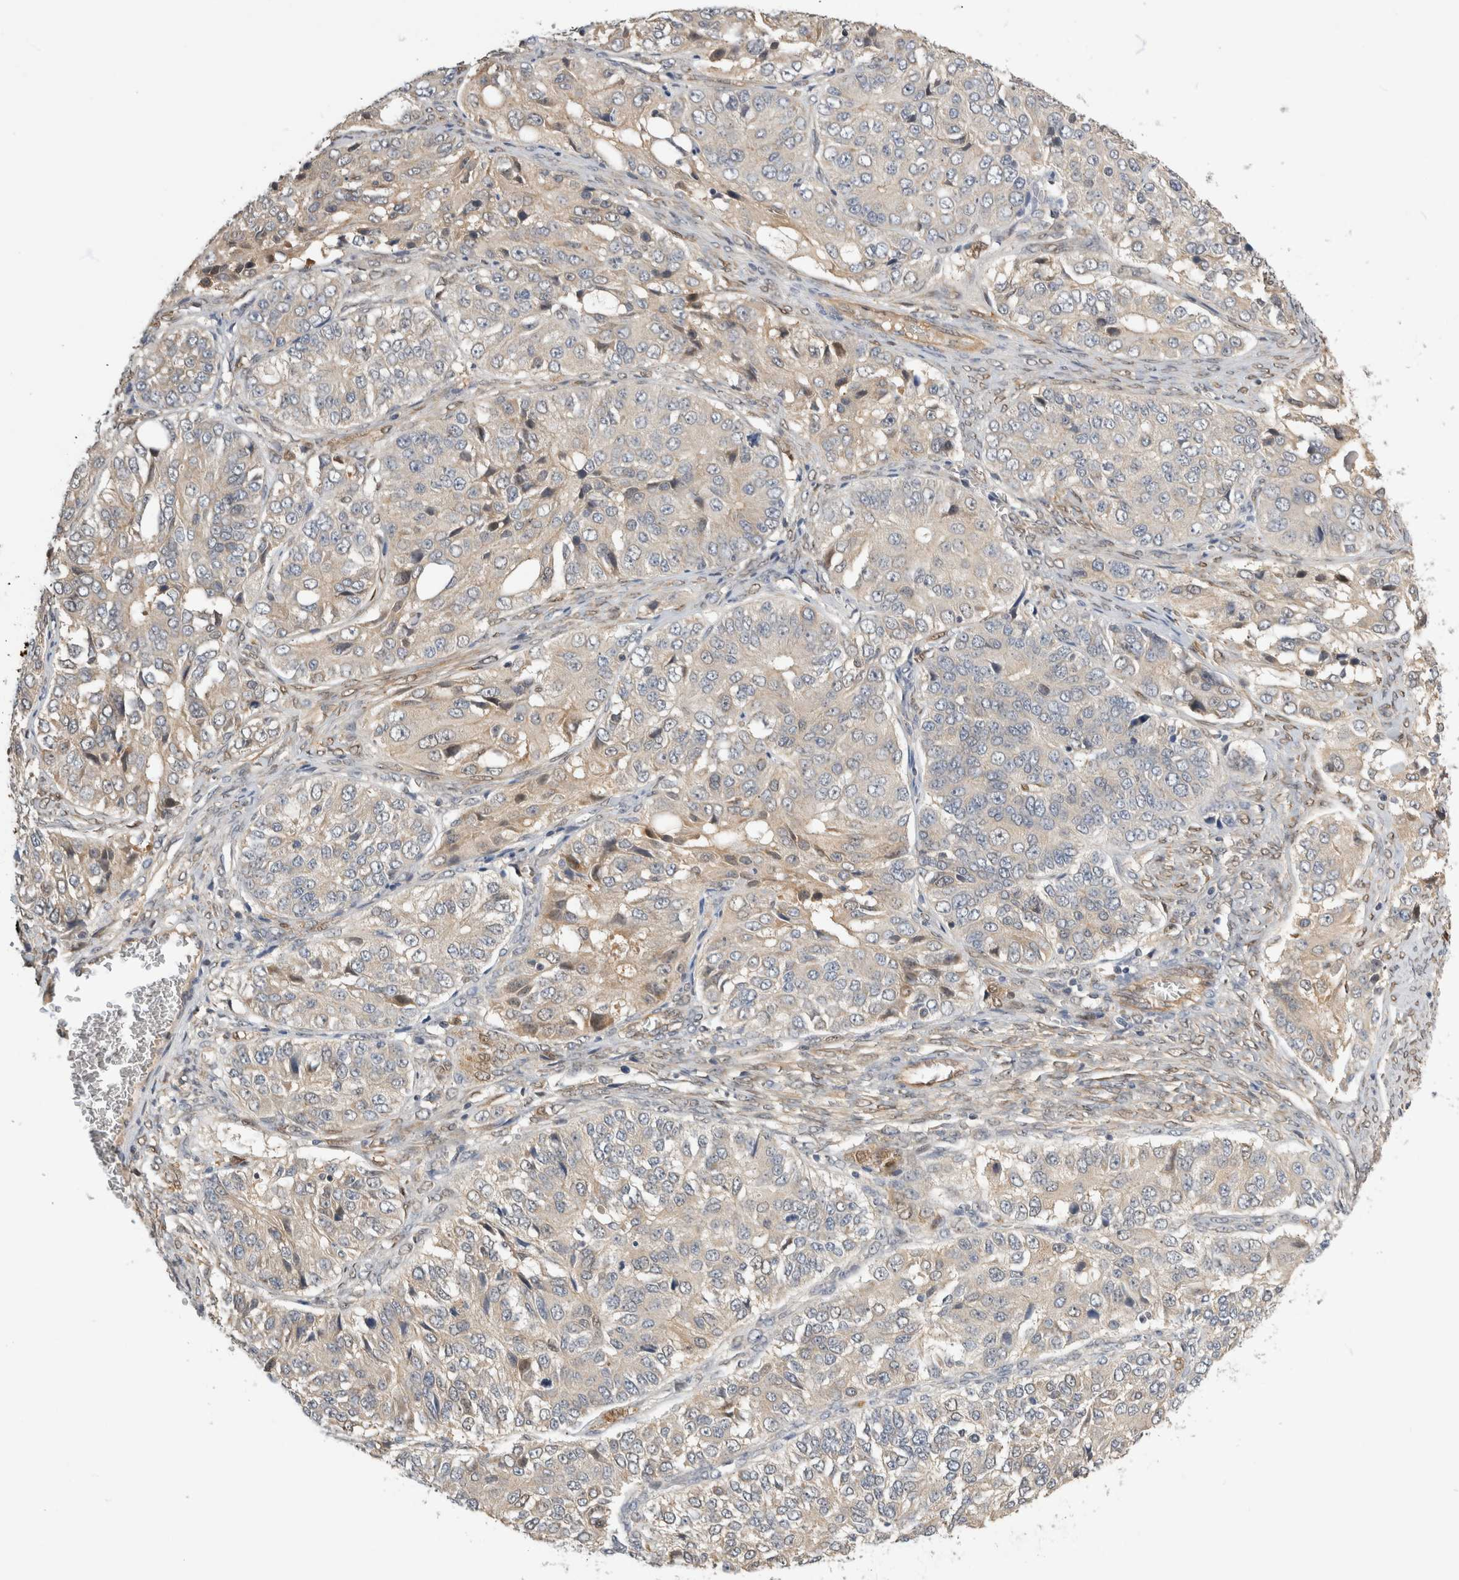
{"staining": {"intensity": "negative", "quantity": "none", "location": "none"}, "tissue": "ovarian cancer", "cell_type": "Tumor cells", "image_type": "cancer", "snomed": [{"axis": "morphology", "description": "Carcinoma, endometroid"}, {"axis": "topography", "description": "Ovary"}], "caption": "Tumor cells show no significant positivity in endometroid carcinoma (ovarian).", "gene": "PGM1", "patient": {"sex": "female", "age": 51}}